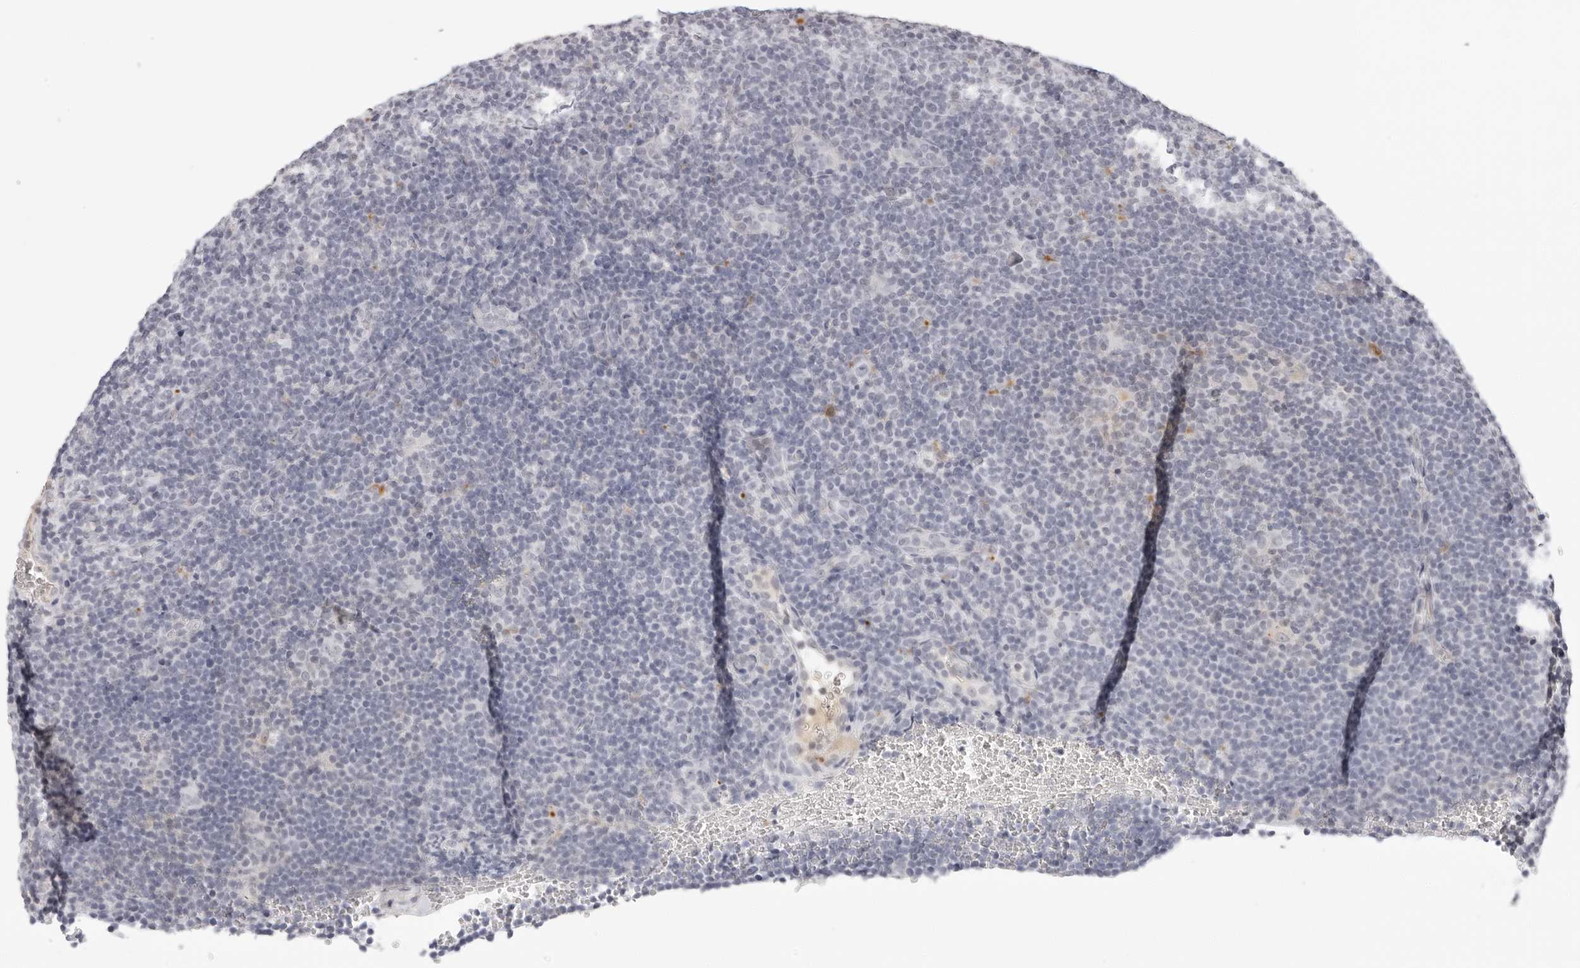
{"staining": {"intensity": "negative", "quantity": "none", "location": "none"}, "tissue": "lymphoma", "cell_type": "Tumor cells", "image_type": "cancer", "snomed": [{"axis": "morphology", "description": "Hodgkin's disease, NOS"}, {"axis": "topography", "description": "Lymph node"}], "caption": "Lymphoma stained for a protein using immunohistochemistry displays no staining tumor cells.", "gene": "STRADB", "patient": {"sex": "female", "age": 57}}